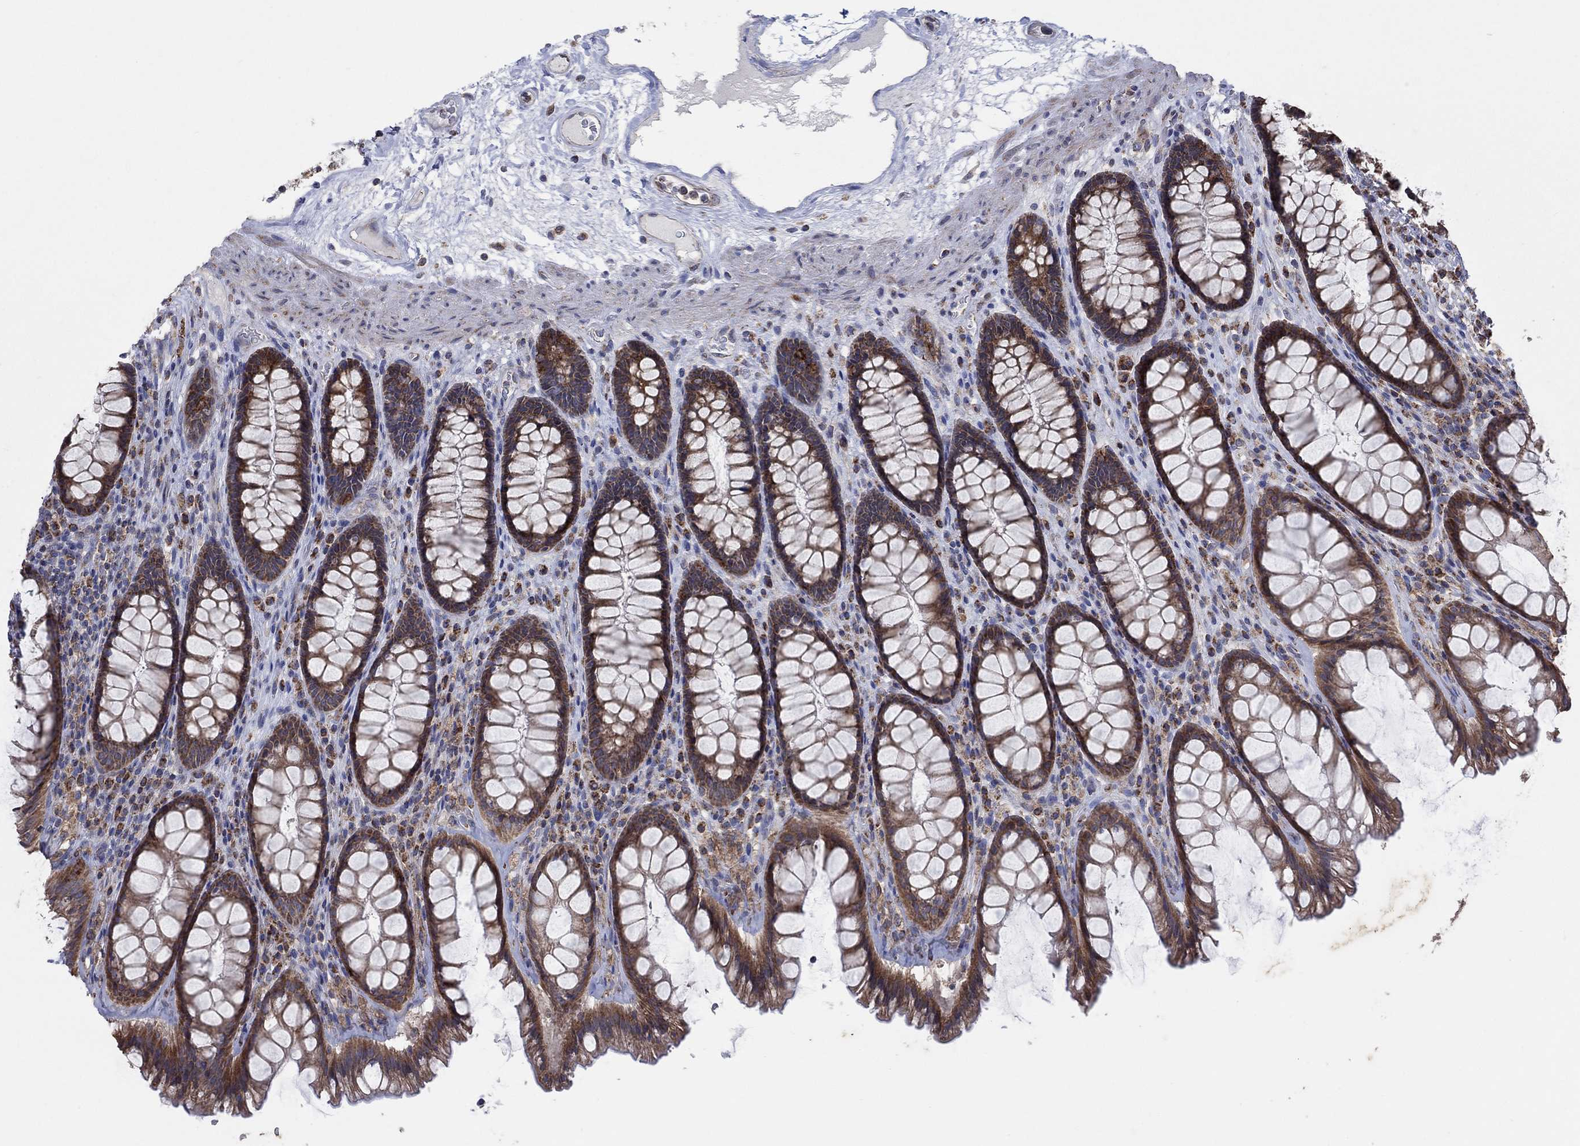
{"staining": {"intensity": "moderate", "quantity": ">75%", "location": "cytoplasmic/membranous"}, "tissue": "rectum", "cell_type": "Glandular cells", "image_type": "normal", "snomed": [{"axis": "morphology", "description": "Normal tissue, NOS"}, {"axis": "topography", "description": "Rectum"}], "caption": "An image of human rectum stained for a protein exhibits moderate cytoplasmic/membranous brown staining in glandular cells.", "gene": "NCEH1", "patient": {"sex": "male", "age": 72}}